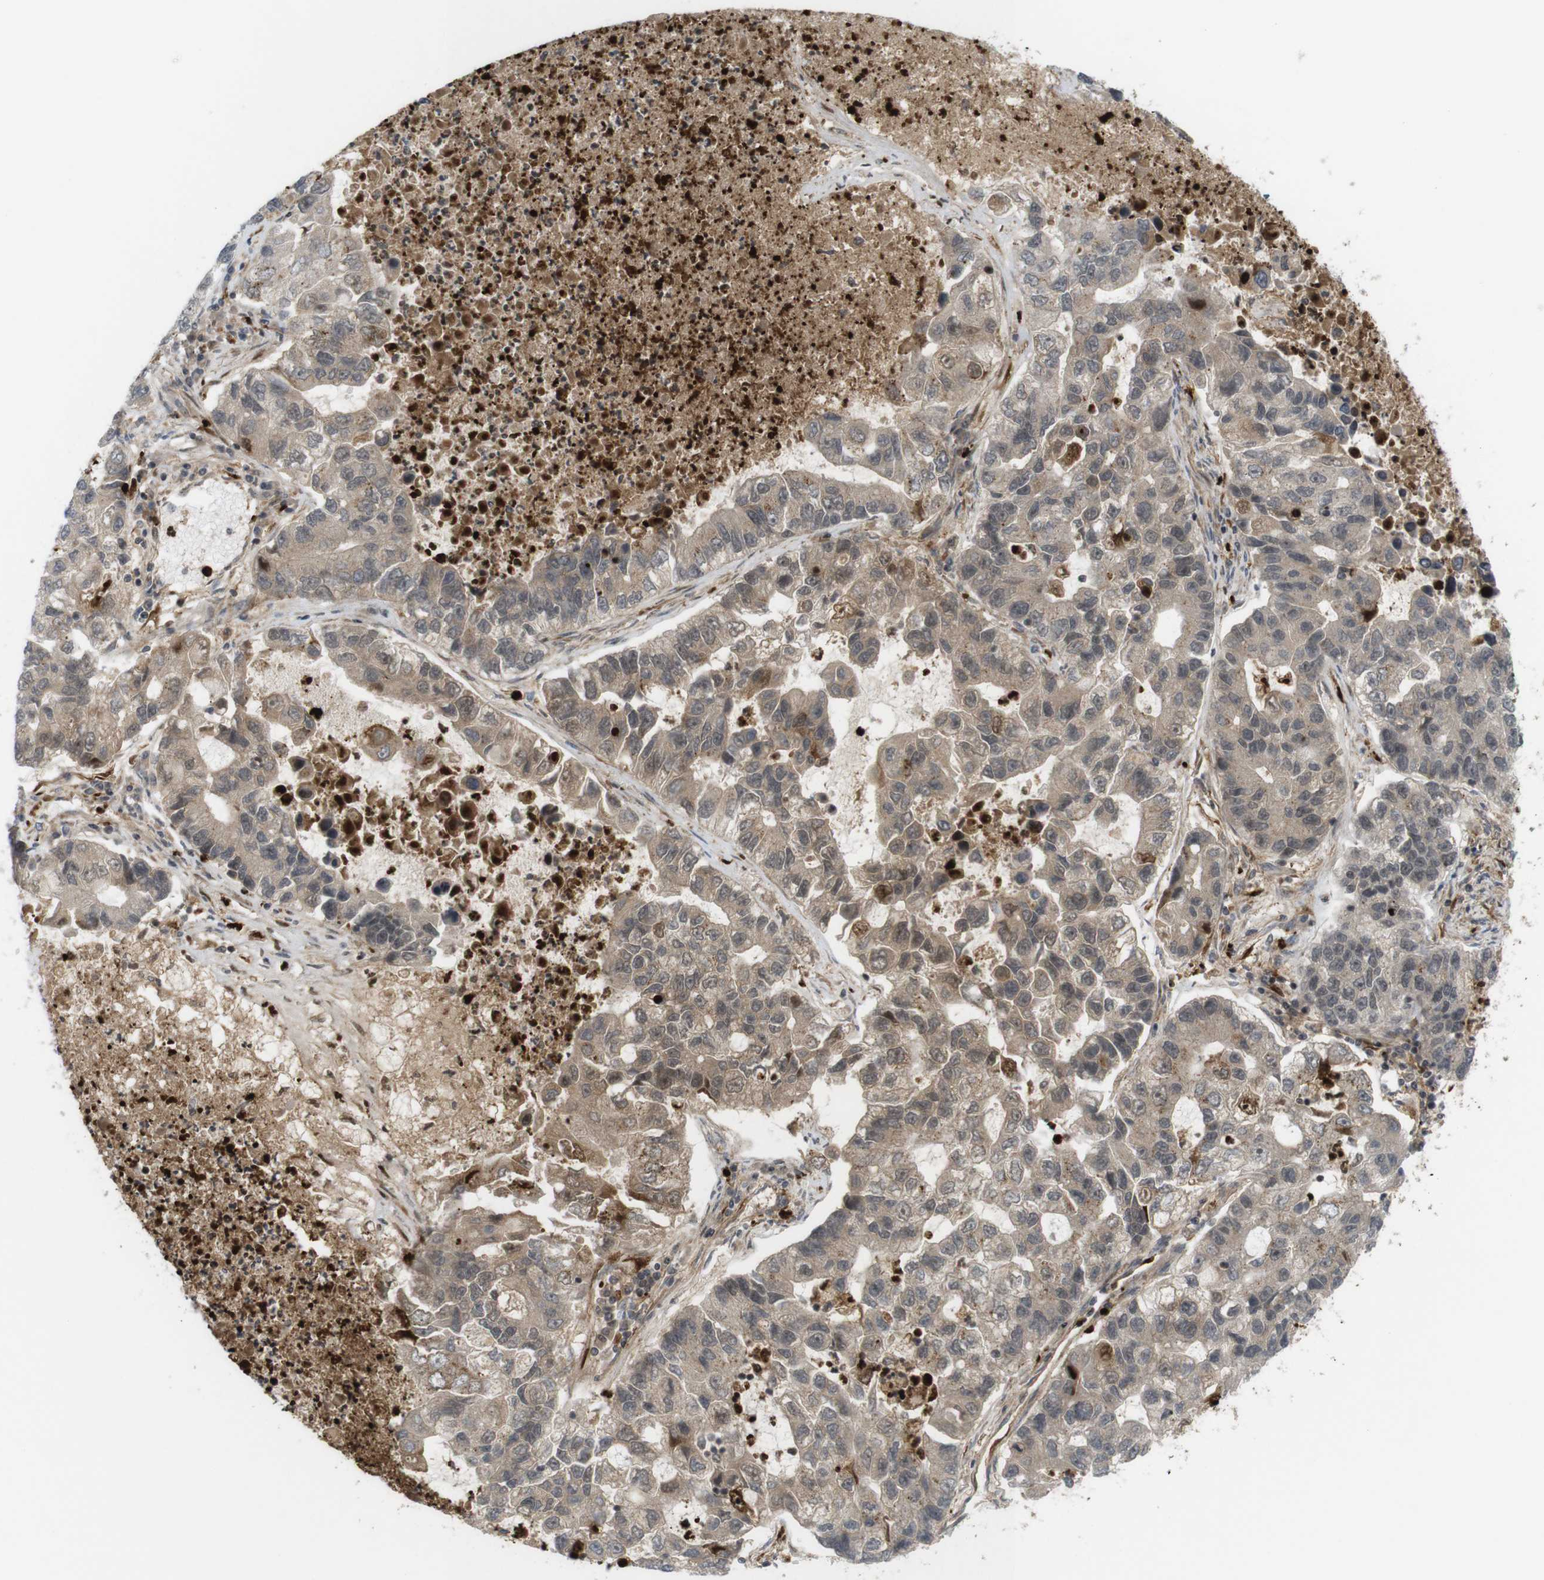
{"staining": {"intensity": "moderate", "quantity": ">75%", "location": "cytoplasmic/membranous"}, "tissue": "lung cancer", "cell_type": "Tumor cells", "image_type": "cancer", "snomed": [{"axis": "morphology", "description": "Adenocarcinoma, NOS"}, {"axis": "topography", "description": "Lung"}], "caption": "Immunohistochemical staining of human adenocarcinoma (lung) shows moderate cytoplasmic/membranous protein positivity in about >75% of tumor cells.", "gene": "SP2", "patient": {"sex": "female", "age": 51}}